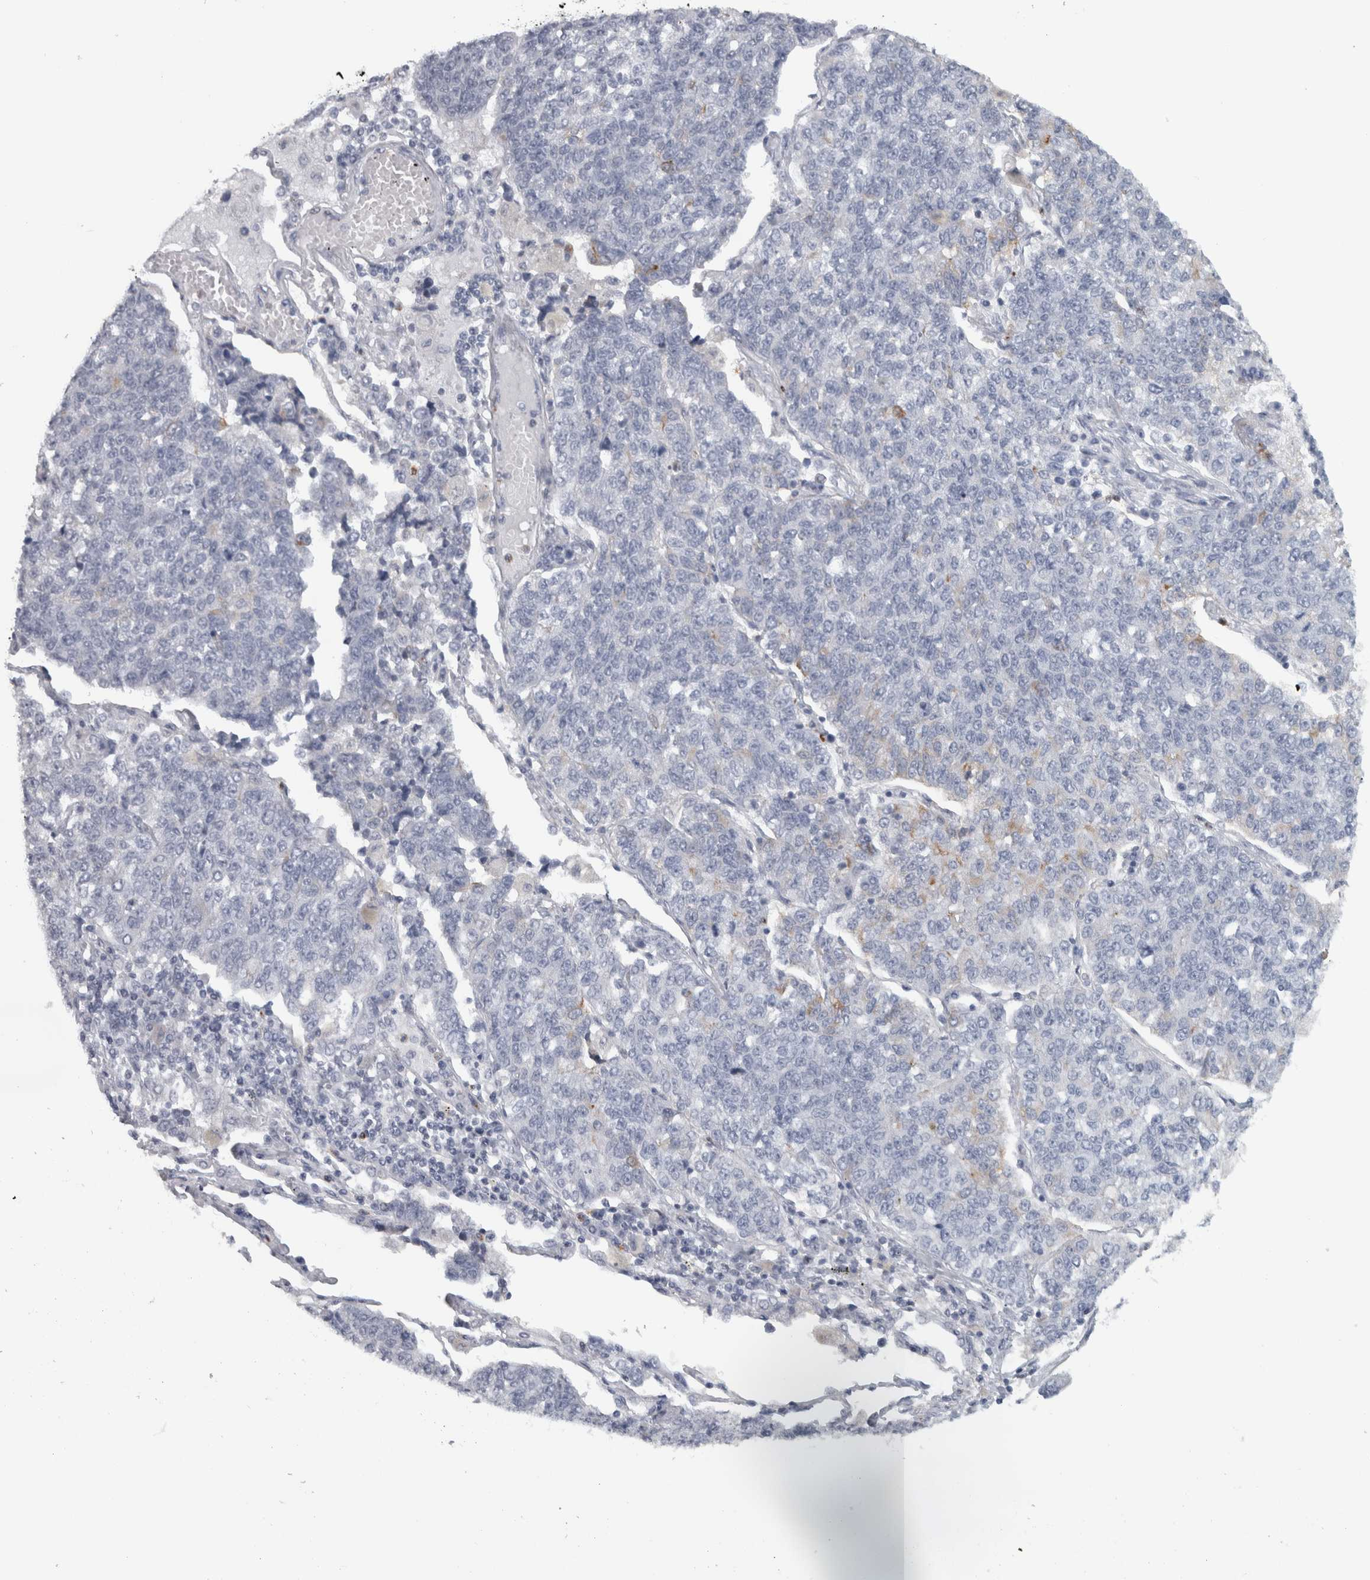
{"staining": {"intensity": "negative", "quantity": "none", "location": "none"}, "tissue": "lung cancer", "cell_type": "Tumor cells", "image_type": "cancer", "snomed": [{"axis": "morphology", "description": "Adenocarcinoma, NOS"}, {"axis": "topography", "description": "Lung"}], "caption": "The IHC micrograph has no significant staining in tumor cells of lung cancer tissue.", "gene": "PTPRN2", "patient": {"sex": "male", "age": 49}}